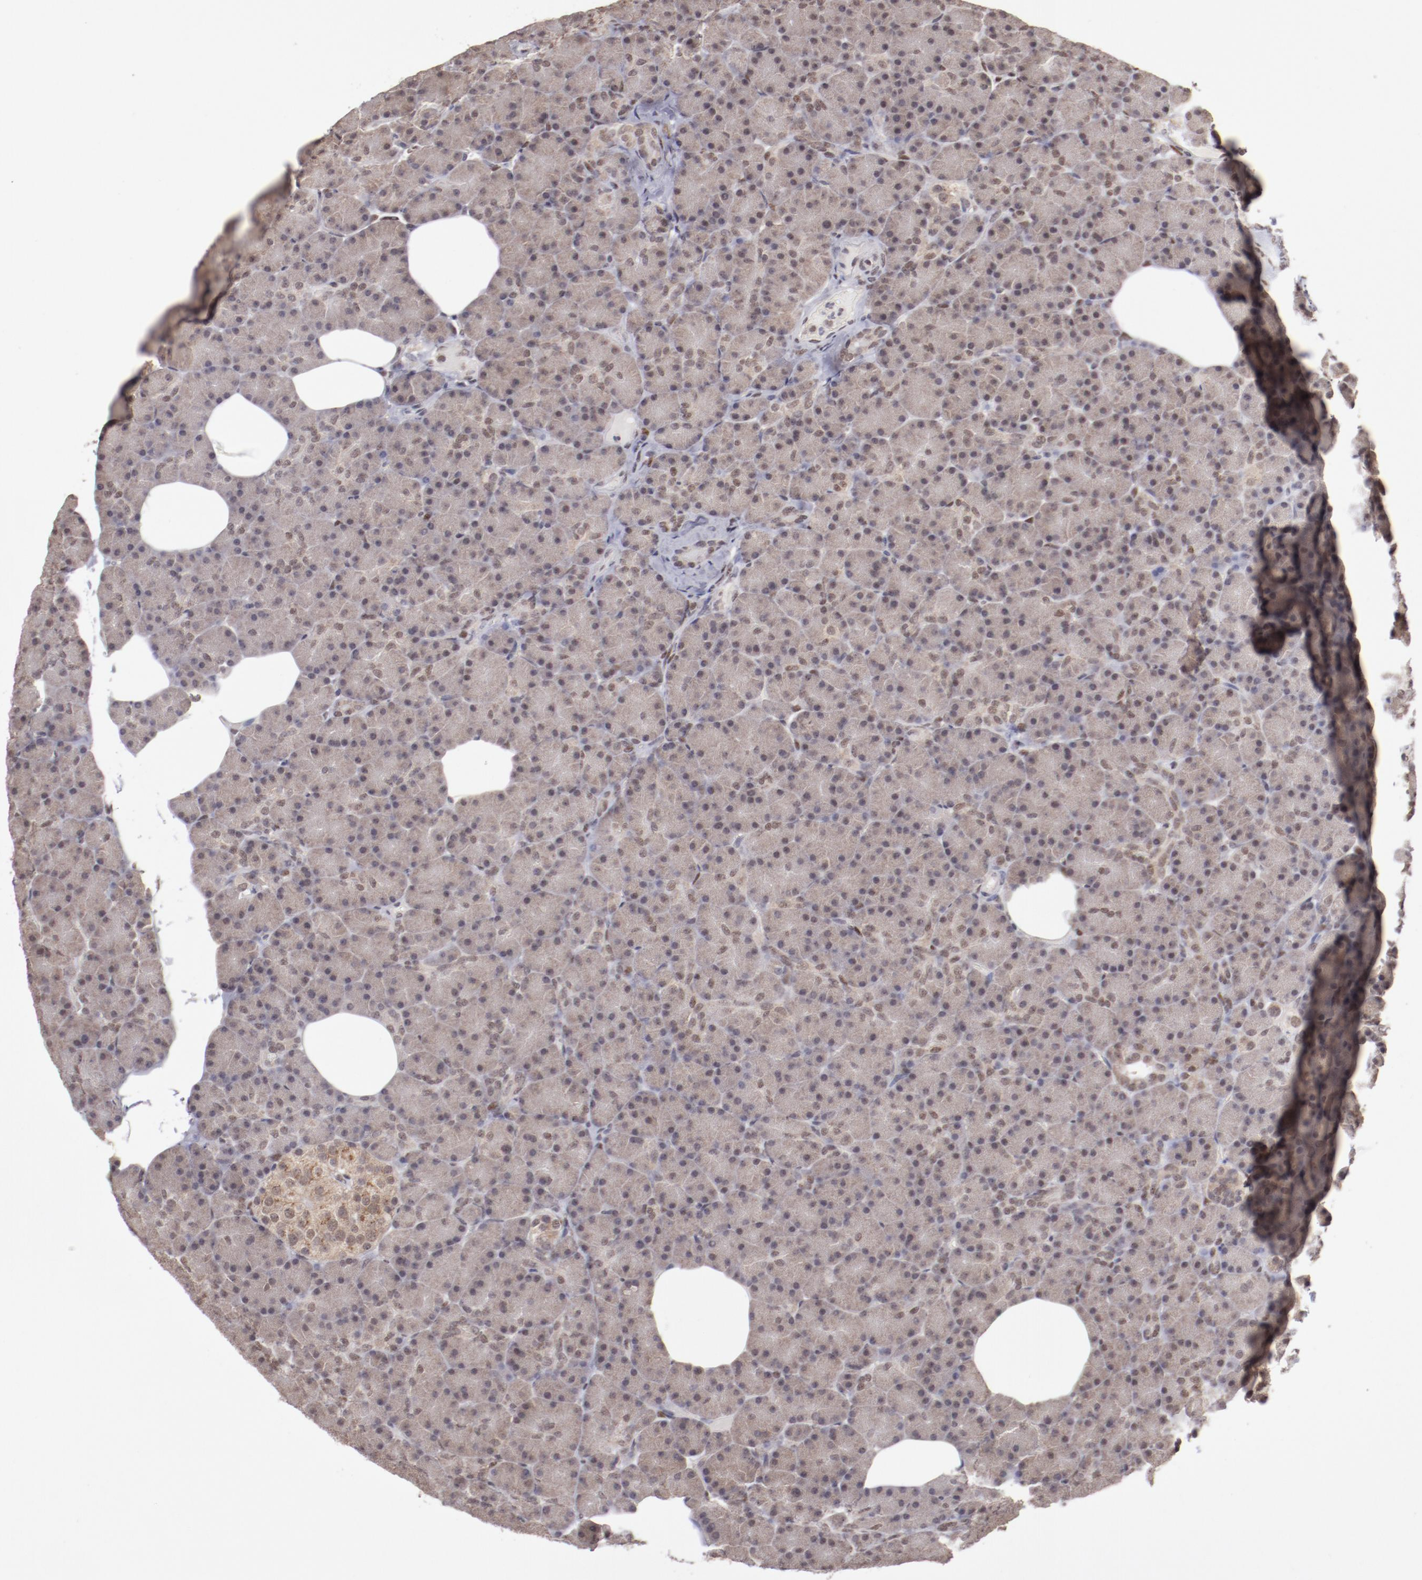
{"staining": {"intensity": "moderate", "quantity": ">75%", "location": "cytoplasmic/membranous,nuclear"}, "tissue": "pancreas", "cell_type": "Exocrine glandular cells", "image_type": "normal", "snomed": [{"axis": "morphology", "description": "Normal tissue, NOS"}, {"axis": "topography", "description": "Pancreas"}], "caption": "Exocrine glandular cells display moderate cytoplasmic/membranous,nuclear positivity in about >75% of cells in normal pancreas. Nuclei are stained in blue.", "gene": "ARNT", "patient": {"sex": "female", "age": 43}}